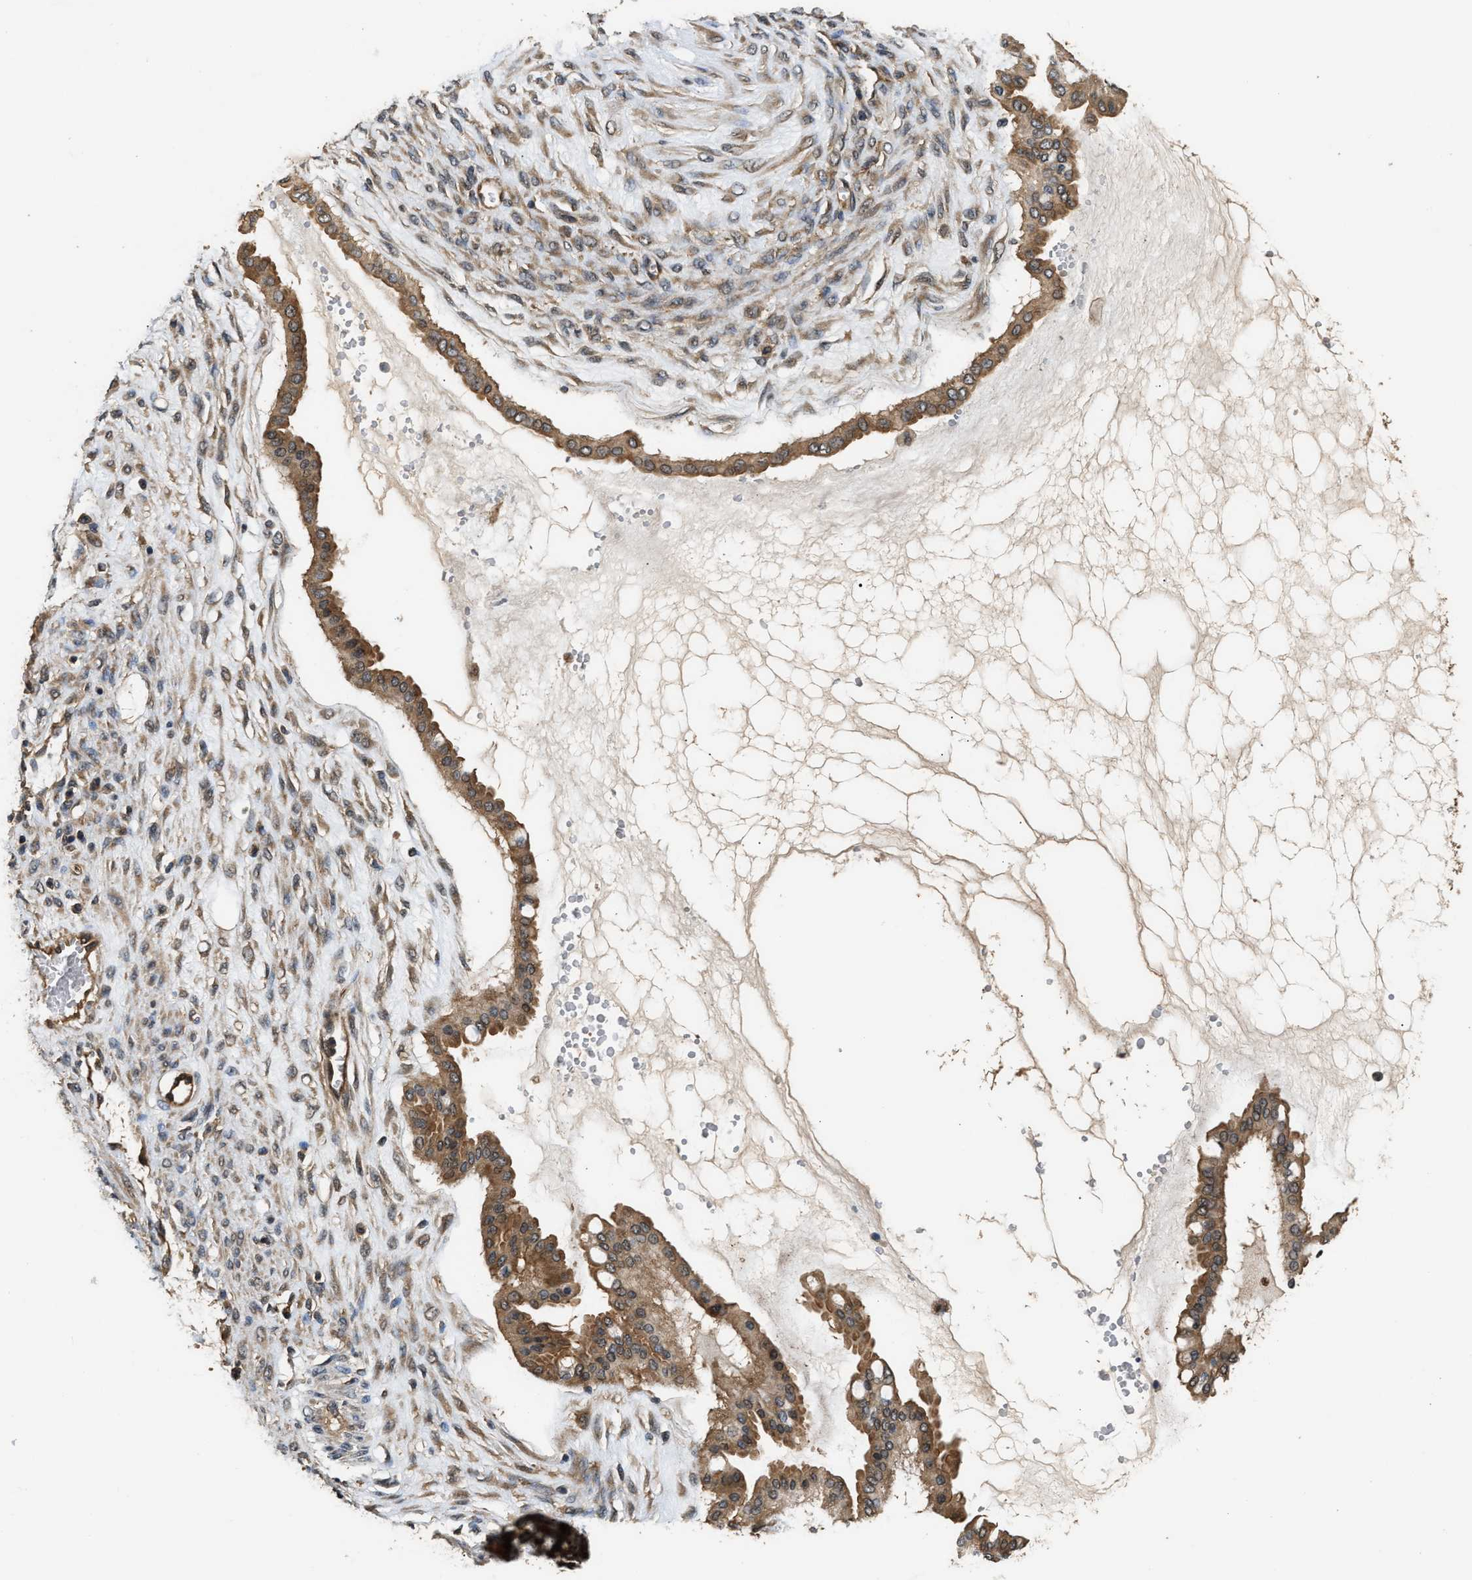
{"staining": {"intensity": "strong", "quantity": ">75%", "location": "cytoplasmic/membranous"}, "tissue": "ovarian cancer", "cell_type": "Tumor cells", "image_type": "cancer", "snomed": [{"axis": "morphology", "description": "Cystadenocarcinoma, mucinous, NOS"}, {"axis": "topography", "description": "Ovary"}], "caption": "Immunohistochemistry (DAB) staining of human ovarian cancer displays strong cytoplasmic/membranous protein expression in about >75% of tumor cells.", "gene": "DNAJC2", "patient": {"sex": "female", "age": 73}}